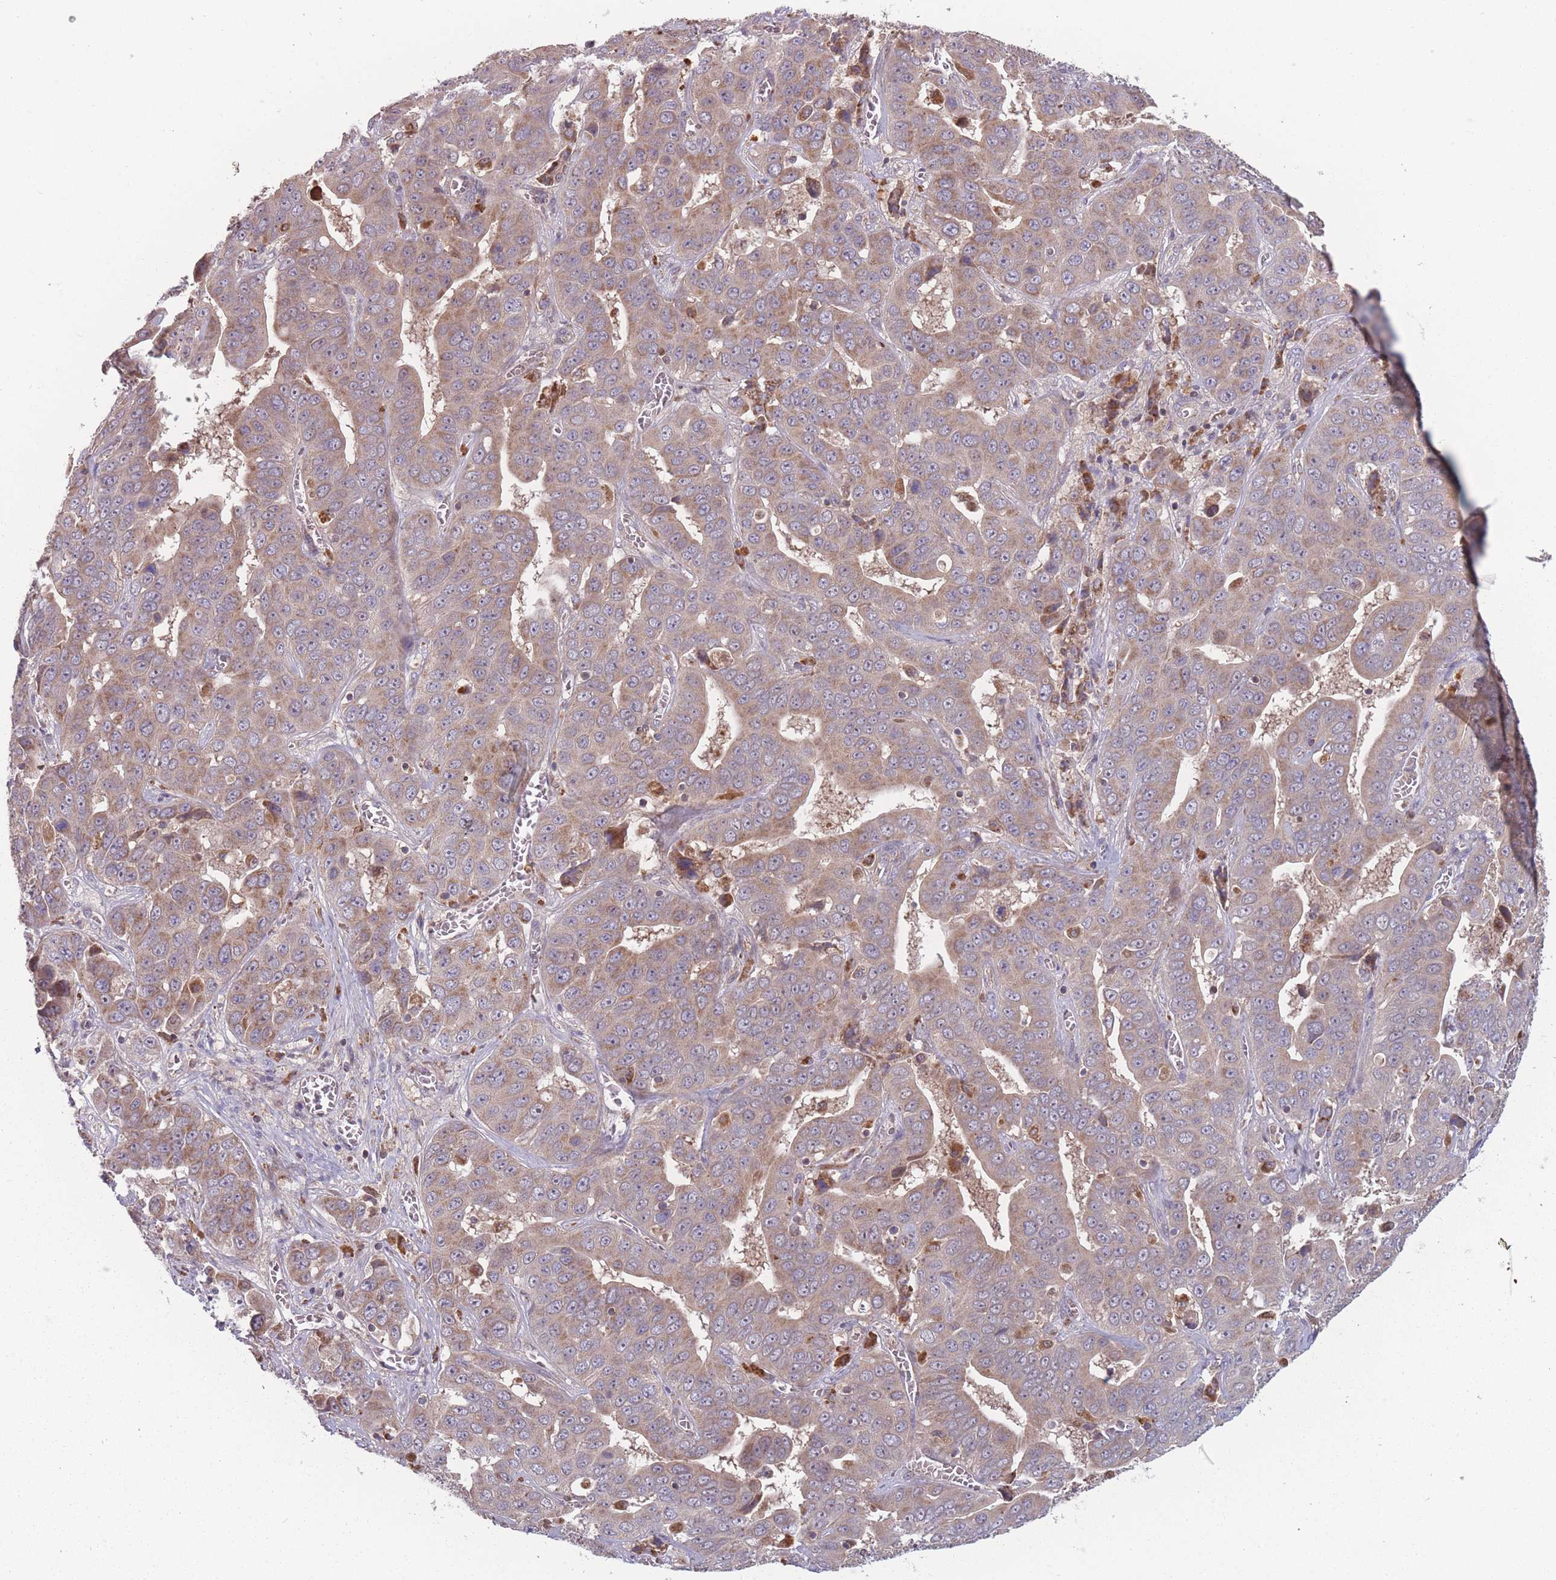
{"staining": {"intensity": "moderate", "quantity": ">75%", "location": "cytoplasmic/membranous"}, "tissue": "liver cancer", "cell_type": "Tumor cells", "image_type": "cancer", "snomed": [{"axis": "morphology", "description": "Cholangiocarcinoma"}, {"axis": "topography", "description": "Liver"}], "caption": "Liver cancer (cholangiocarcinoma) tissue displays moderate cytoplasmic/membranous staining in approximately >75% of tumor cells, visualized by immunohistochemistry.", "gene": "ATP5MG", "patient": {"sex": "female", "age": 52}}